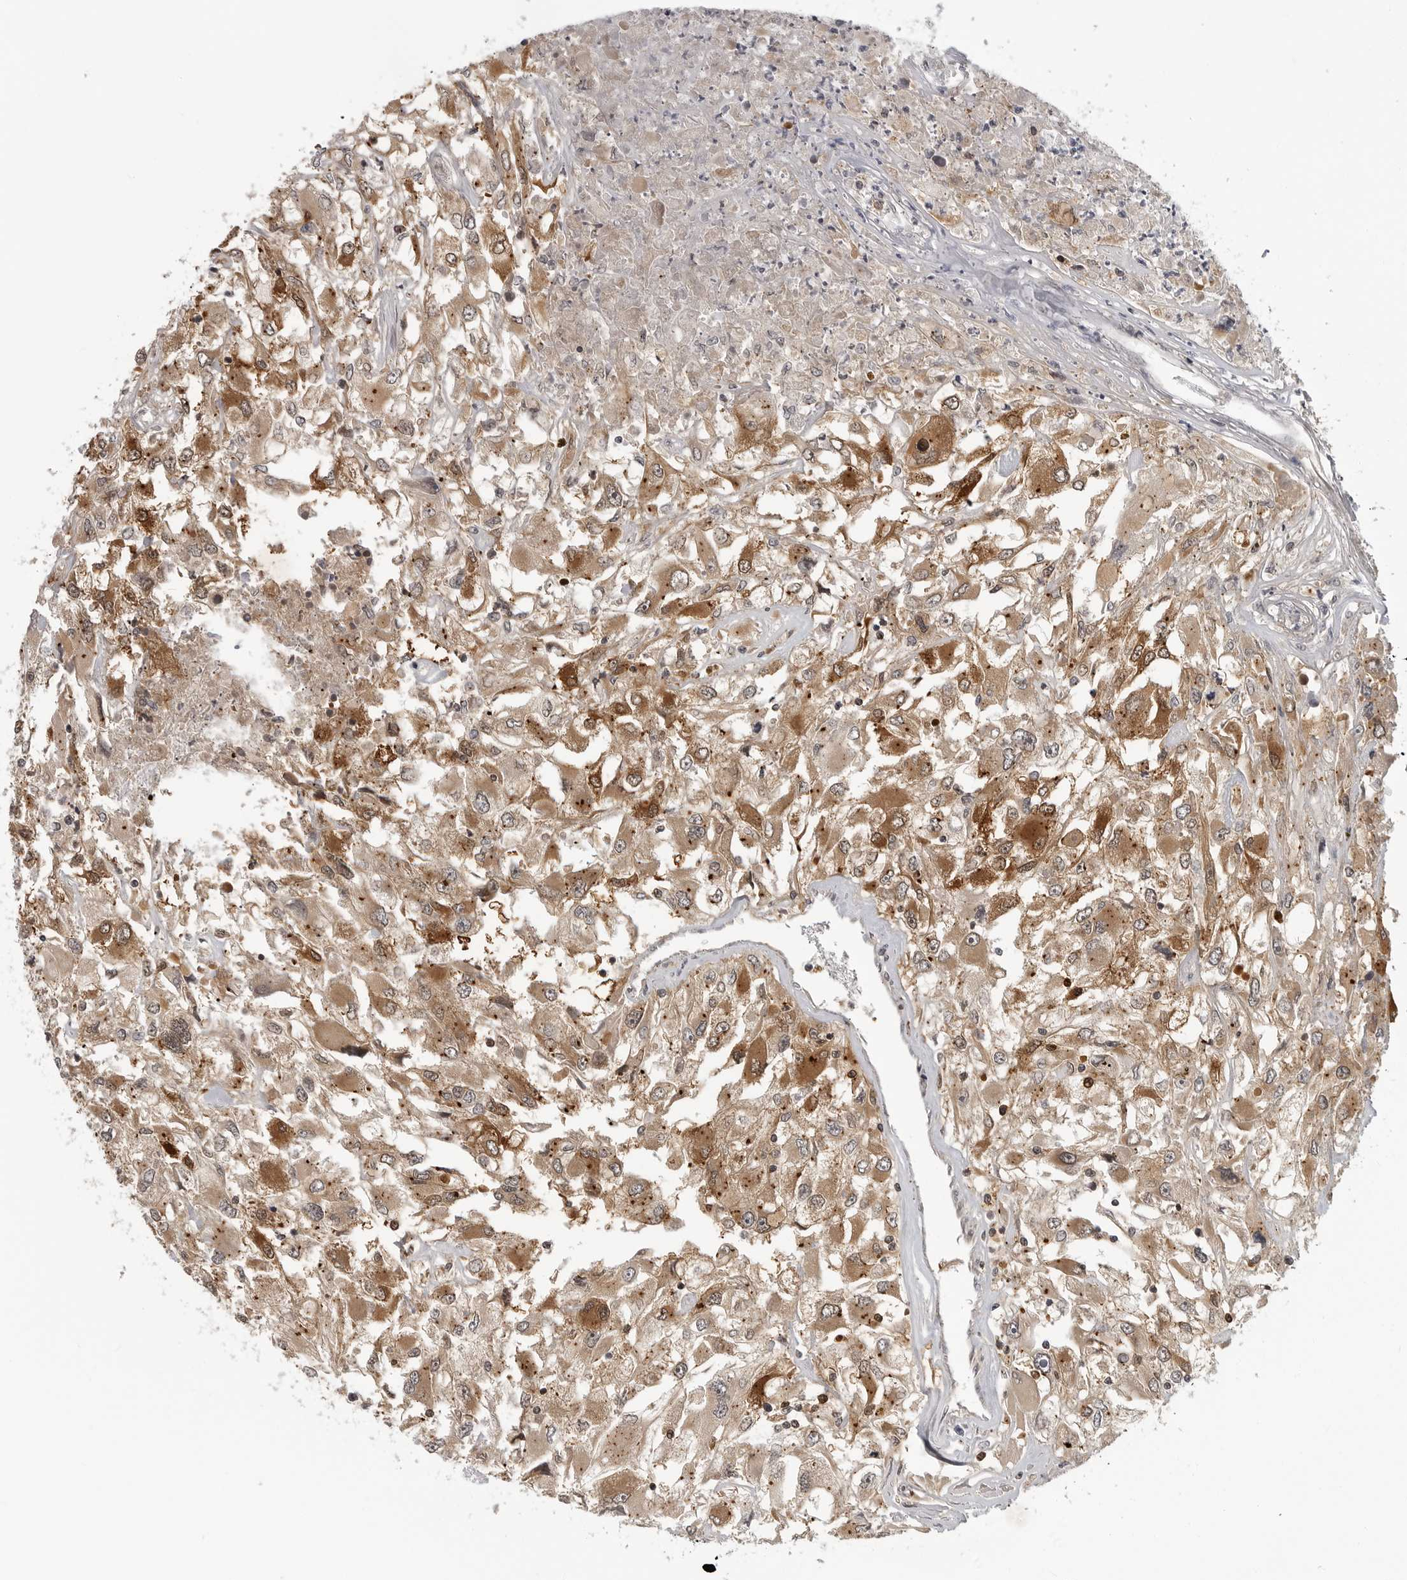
{"staining": {"intensity": "moderate", "quantity": ">75%", "location": "cytoplasmic/membranous"}, "tissue": "renal cancer", "cell_type": "Tumor cells", "image_type": "cancer", "snomed": [{"axis": "morphology", "description": "Adenocarcinoma, NOS"}, {"axis": "topography", "description": "Kidney"}], "caption": "A micrograph of human renal cancer (adenocarcinoma) stained for a protein shows moderate cytoplasmic/membranous brown staining in tumor cells. (DAB = brown stain, brightfield microscopy at high magnification).", "gene": "CTIF", "patient": {"sex": "female", "age": 52}}